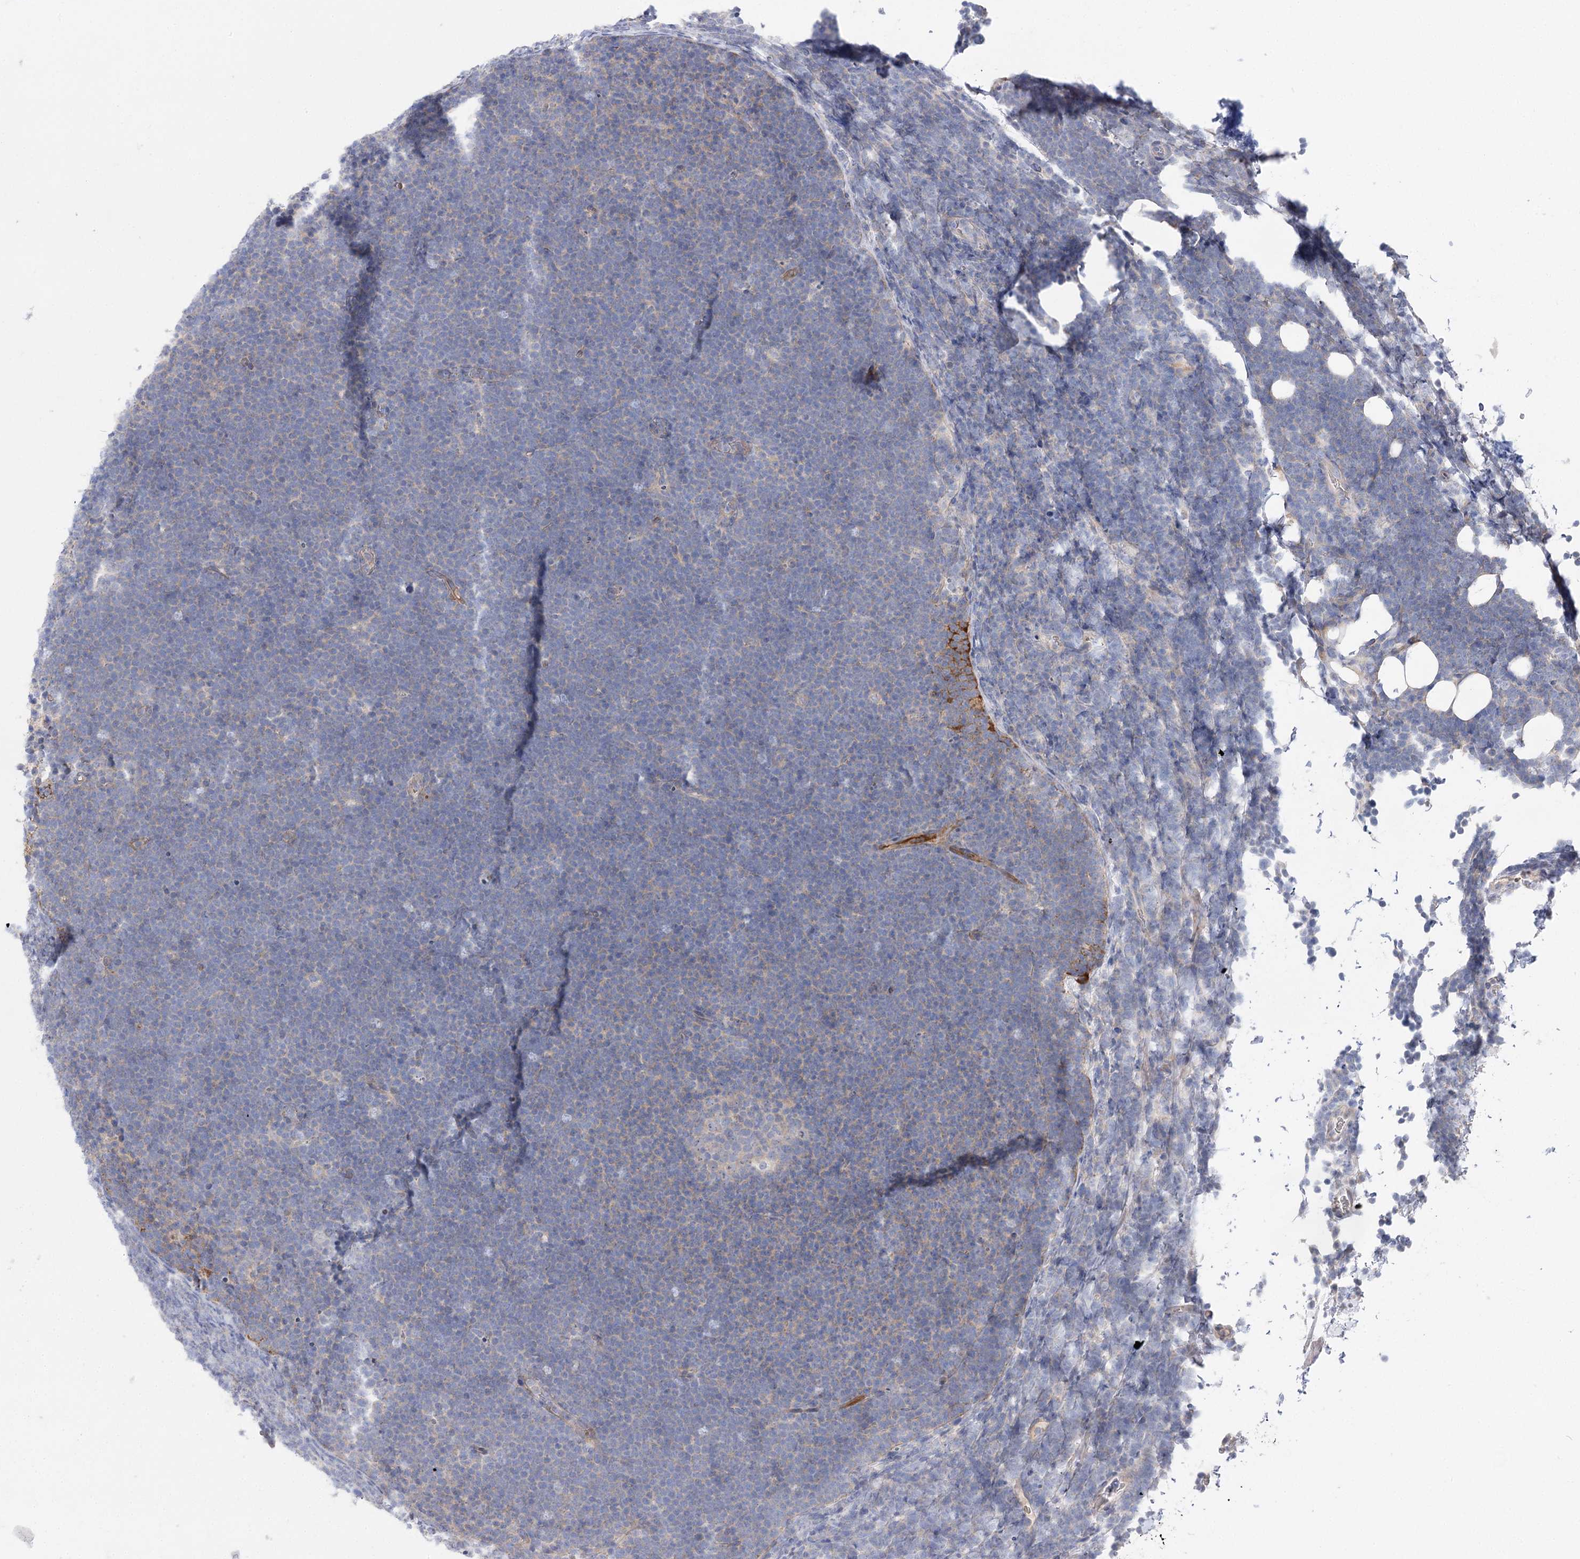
{"staining": {"intensity": "negative", "quantity": "none", "location": "none"}, "tissue": "lymphoma", "cell_type": "Tumor cells", "image_type": "cancer", "snomed": [{"axis": "morphology", "description": "Malignant lymphoma, non-Hodgkin's type, High grade"}, {"axis": "topography", "description": "Lymph node"}], "caption": "Malignant lymphoma, non-Hodgkin's type (high-grade) was stained to show a protein in brown. There is no significant expression in tumor cells. (DAB (3,3'-diaminobenzidine) immunohistochemistry (IHC) with hematoxylin counter stain).", "gene": "LRRC14B", "patient": {"sex": "male", "age": 13}}